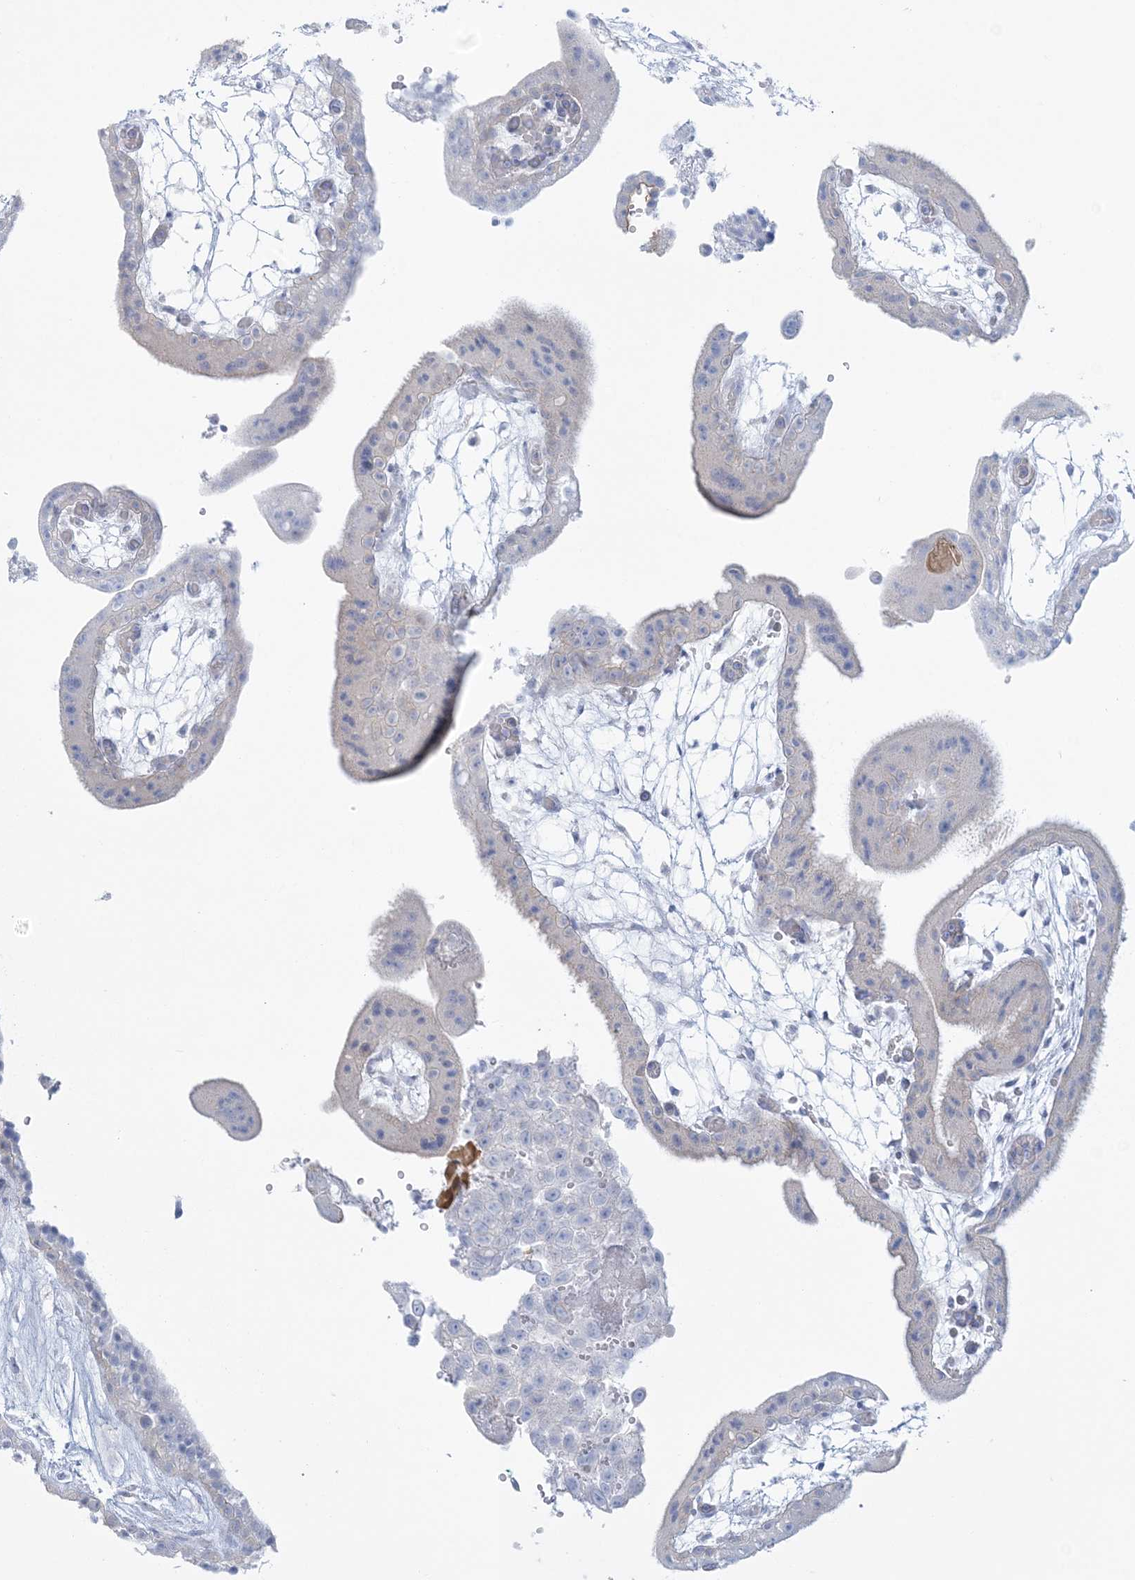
{"staining": {"intensity": "negative", "quantity": "none", "location": "none"}, "tissue": "placenta", "cell_type": "Decidual cells", "image_type": "normal", "snomed": [{"axis": "morphology", "description": "Normal tissue, NOS"}, {"axis": "topography", "description": "Placenta"}], "caption": "This is an immunohistochemistry histopathology image of unremarkable human placenta. There is no positivity in decidual cells.", "gene": "ADGB", "patient": {"sex": "female", "age": 18}}